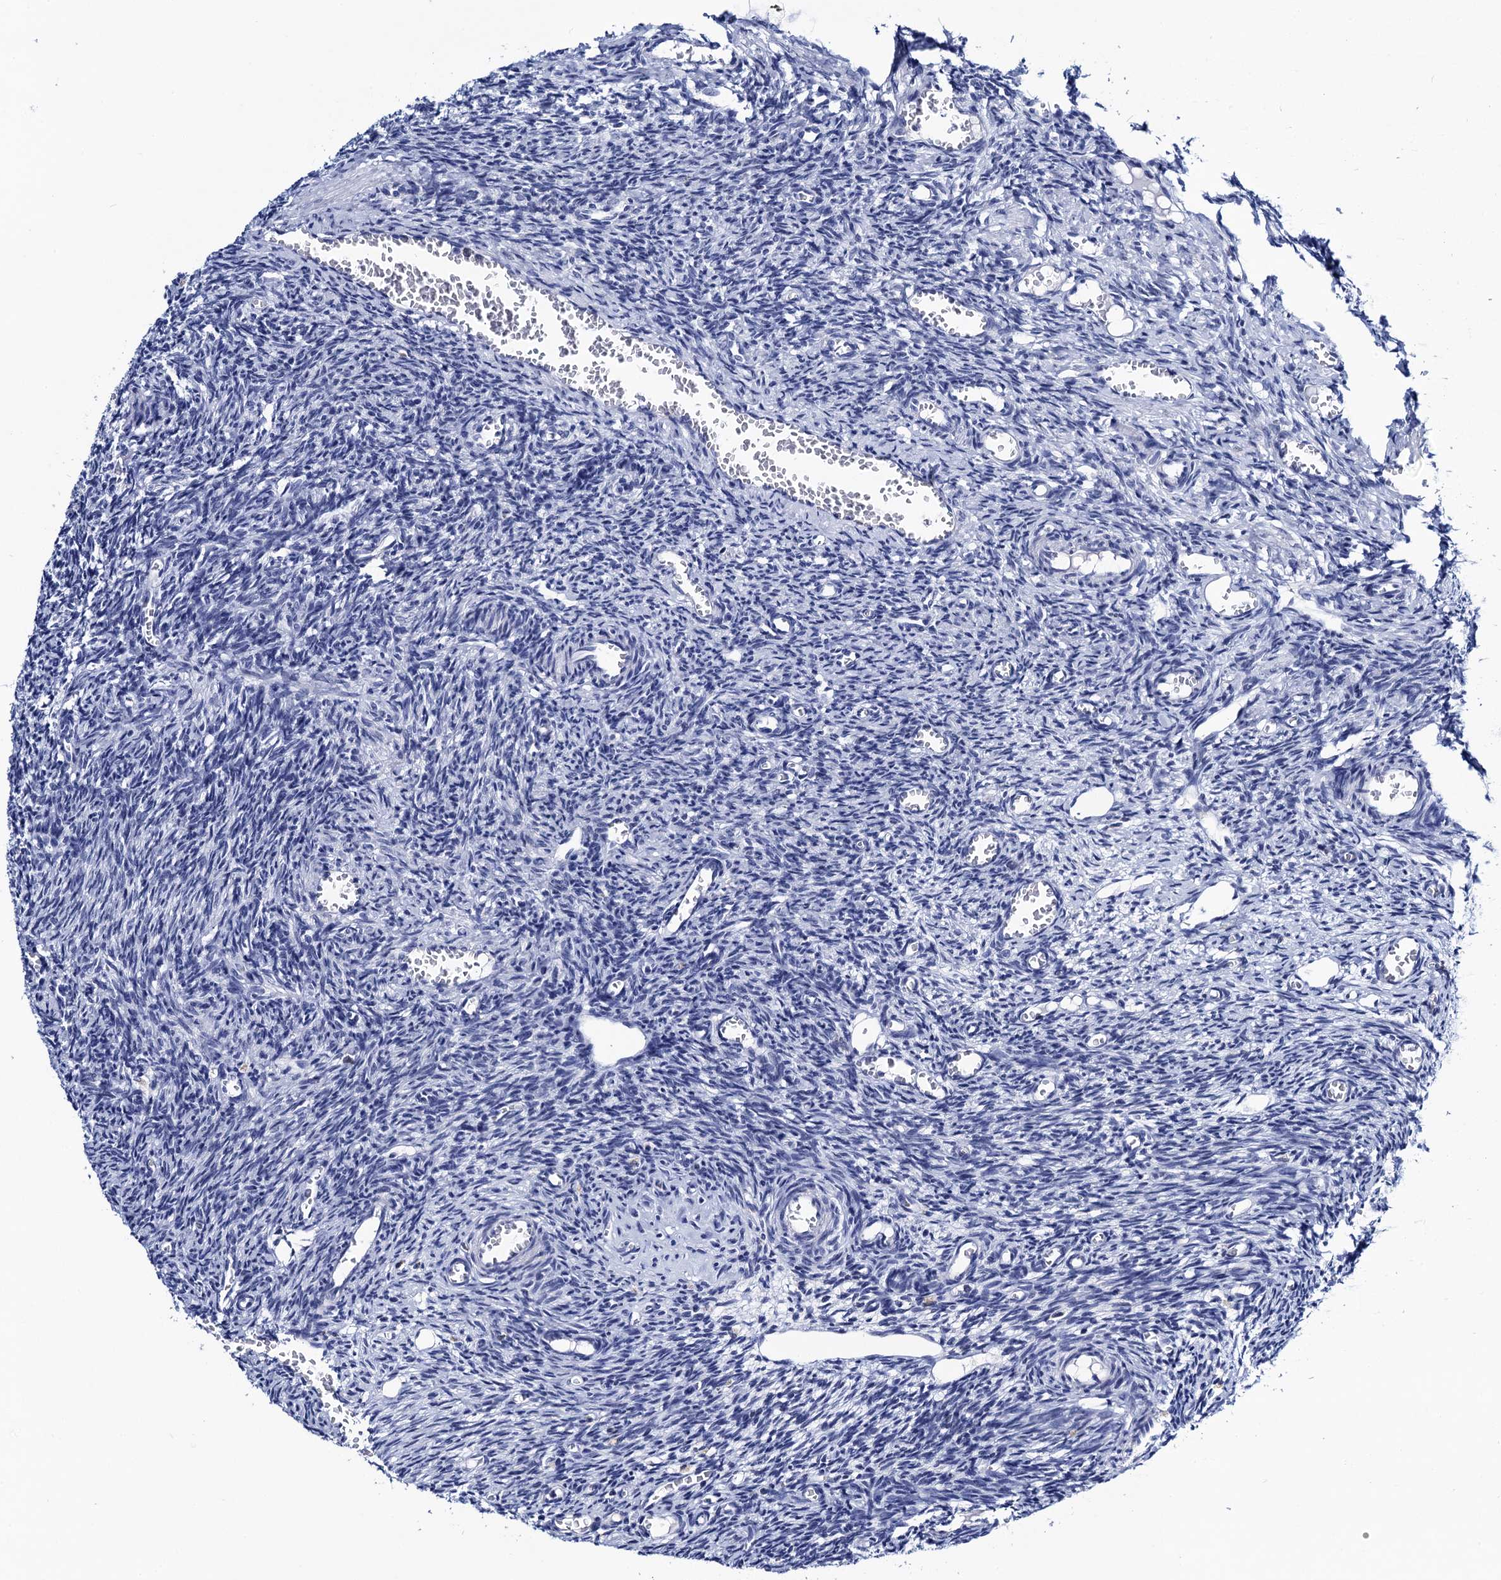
{"staining": {"intensity": "negative", "quantity": "none", "location": "none"}, "tissue": "ovary", "cell_type": "Follicle cells", "image_type": "normal", "snomed": [{"axis": "morphology", "description": "Normal tissue, NOS"}, {"axis": "topography", "description": "Ovary"}], "caption": "DAB (3,3'-diaminobenzidine) immunohistochemical staining of benign human ovary exhibits no significant staining in follicle cells. (IHC, brightfield microscopy, high magnification).", "gene": "SLC7A10", "patient": {"sex": "female", "age": 27}}